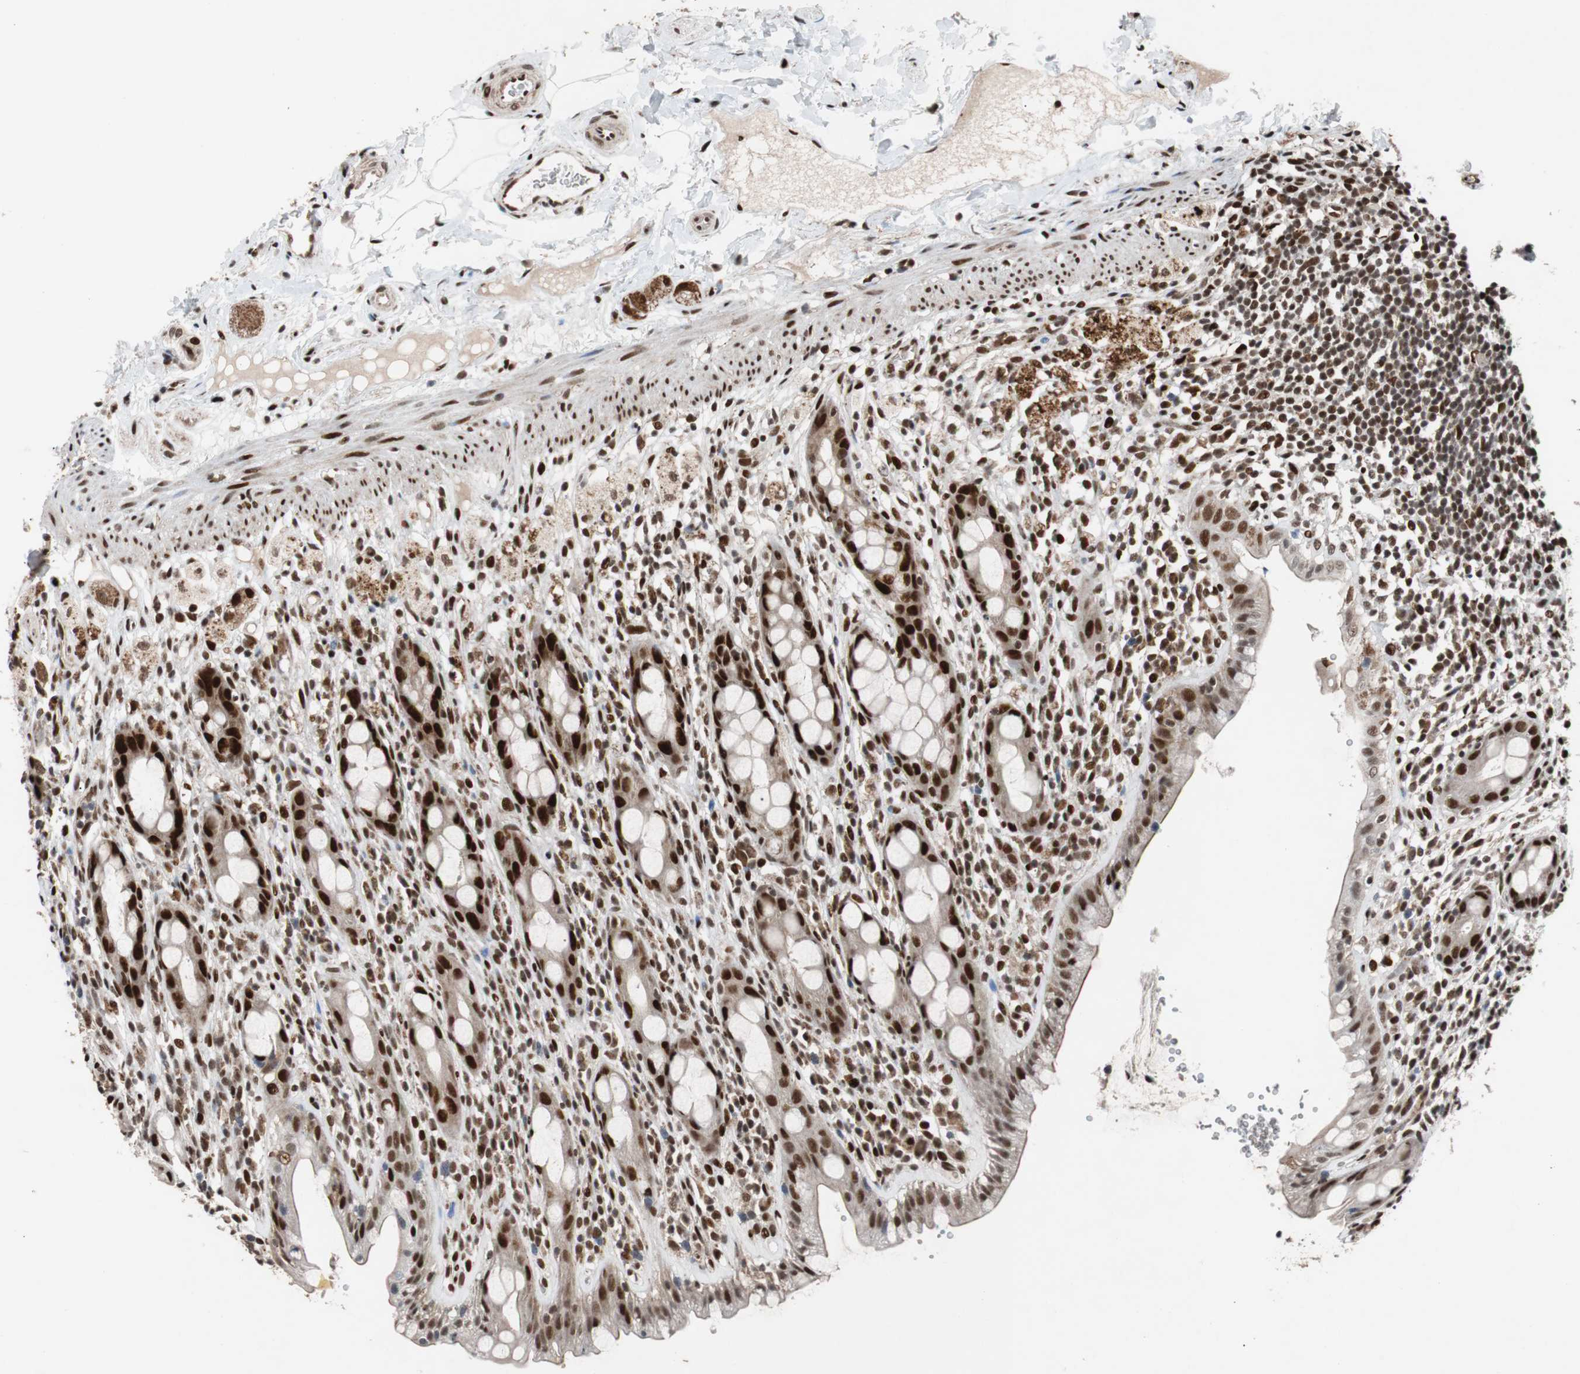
{"staining": {"intensity": "strong", "quantity": ">75%", "location": "nuclear"}, "tissue": "rectum", "cell_type": "Glandular cells", "image_type": "normal", "snomed": [{"axis": "morphology", "description": "Normal tissue, NOS"}, {"axis": "topography", "description": "Rectum"}], "caption": "A brown stain shows strong nuclear expression of a protein in glandular cells of unremarkable human rectum.", "gene": "NBL1", "patient": {"sex": "male", "age": 44}}